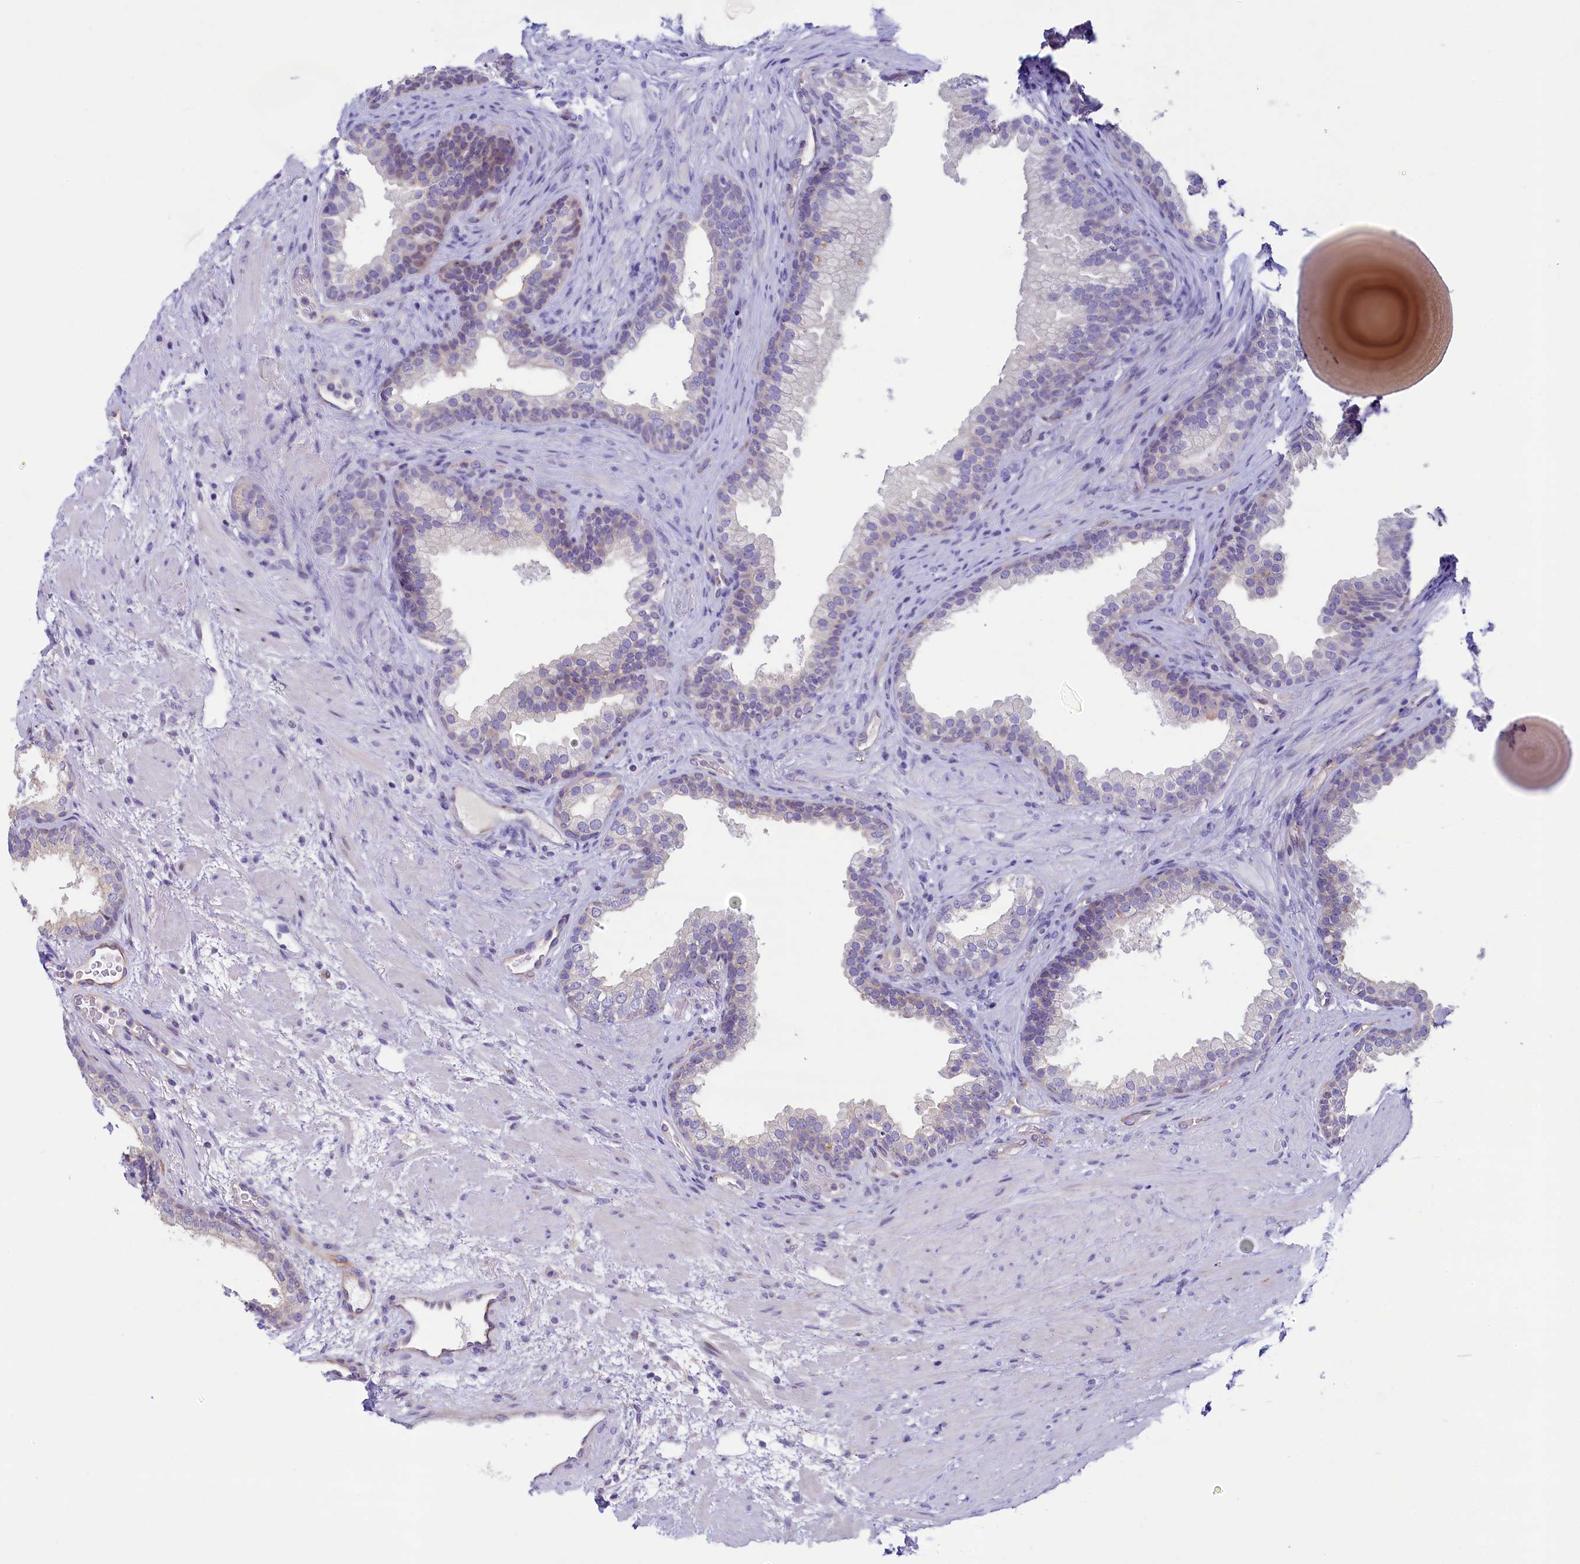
{"staining": {"intensity": "negative", "quantity": "none", "location": "none"}, "tissue": "prostate", "cell_type": "Glandular cells", "image_type": "normal", "snomed": [{"axis": "morphology", "description": "Normal tissue, NOS"}, {"axis": "topography", "description": "Prostate"}], "caption": "High power microscopy histopathology image of an immunohistochemistry image of normal prostate, revealing no significant positivity in glandular cells.", "gene": "KRBOX5", "patient": {"sex": "male", "age": 76}}